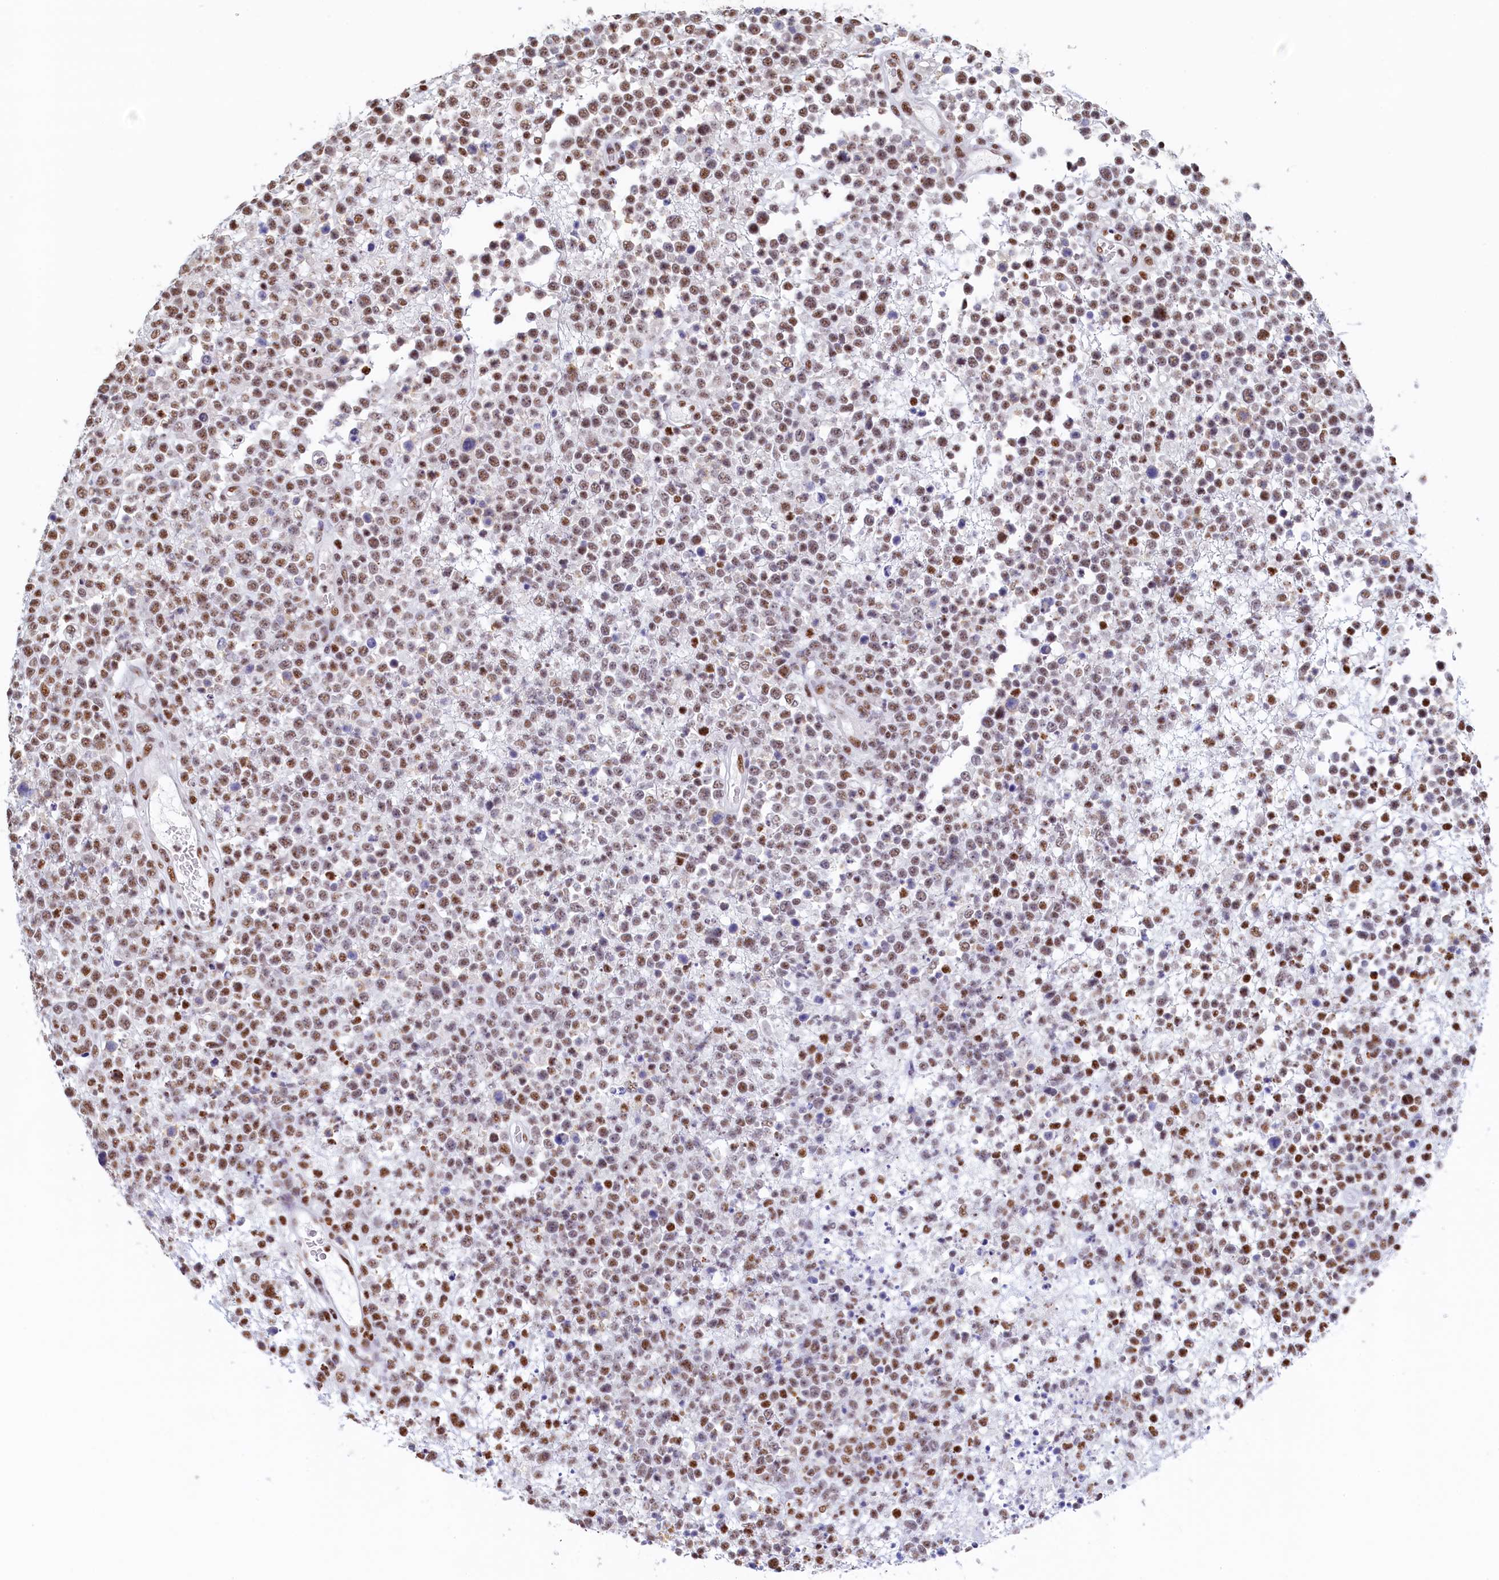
{"staining": {"intensity": "moderate", "quantity": ">75%", "location": "nuclear"}, "tissue": "lymphoma", "cell_type": "Tumor cells", "image_type": "cancer", "snomed": [{"axis": "morphology", "description": "Malignant lymphoma, non-Hodgkin's type, High grade"}, {"axis": "topography", "description": "Colon"}], "caption": "Protein analysis of high-grade malignant lymphoma, non-Hodgkin's type tissue displays moderate nuclear positivity in about >75% of tumor cells.", "gene": "MOSPD3", "patient": {"sex": "female", "age": 53}}